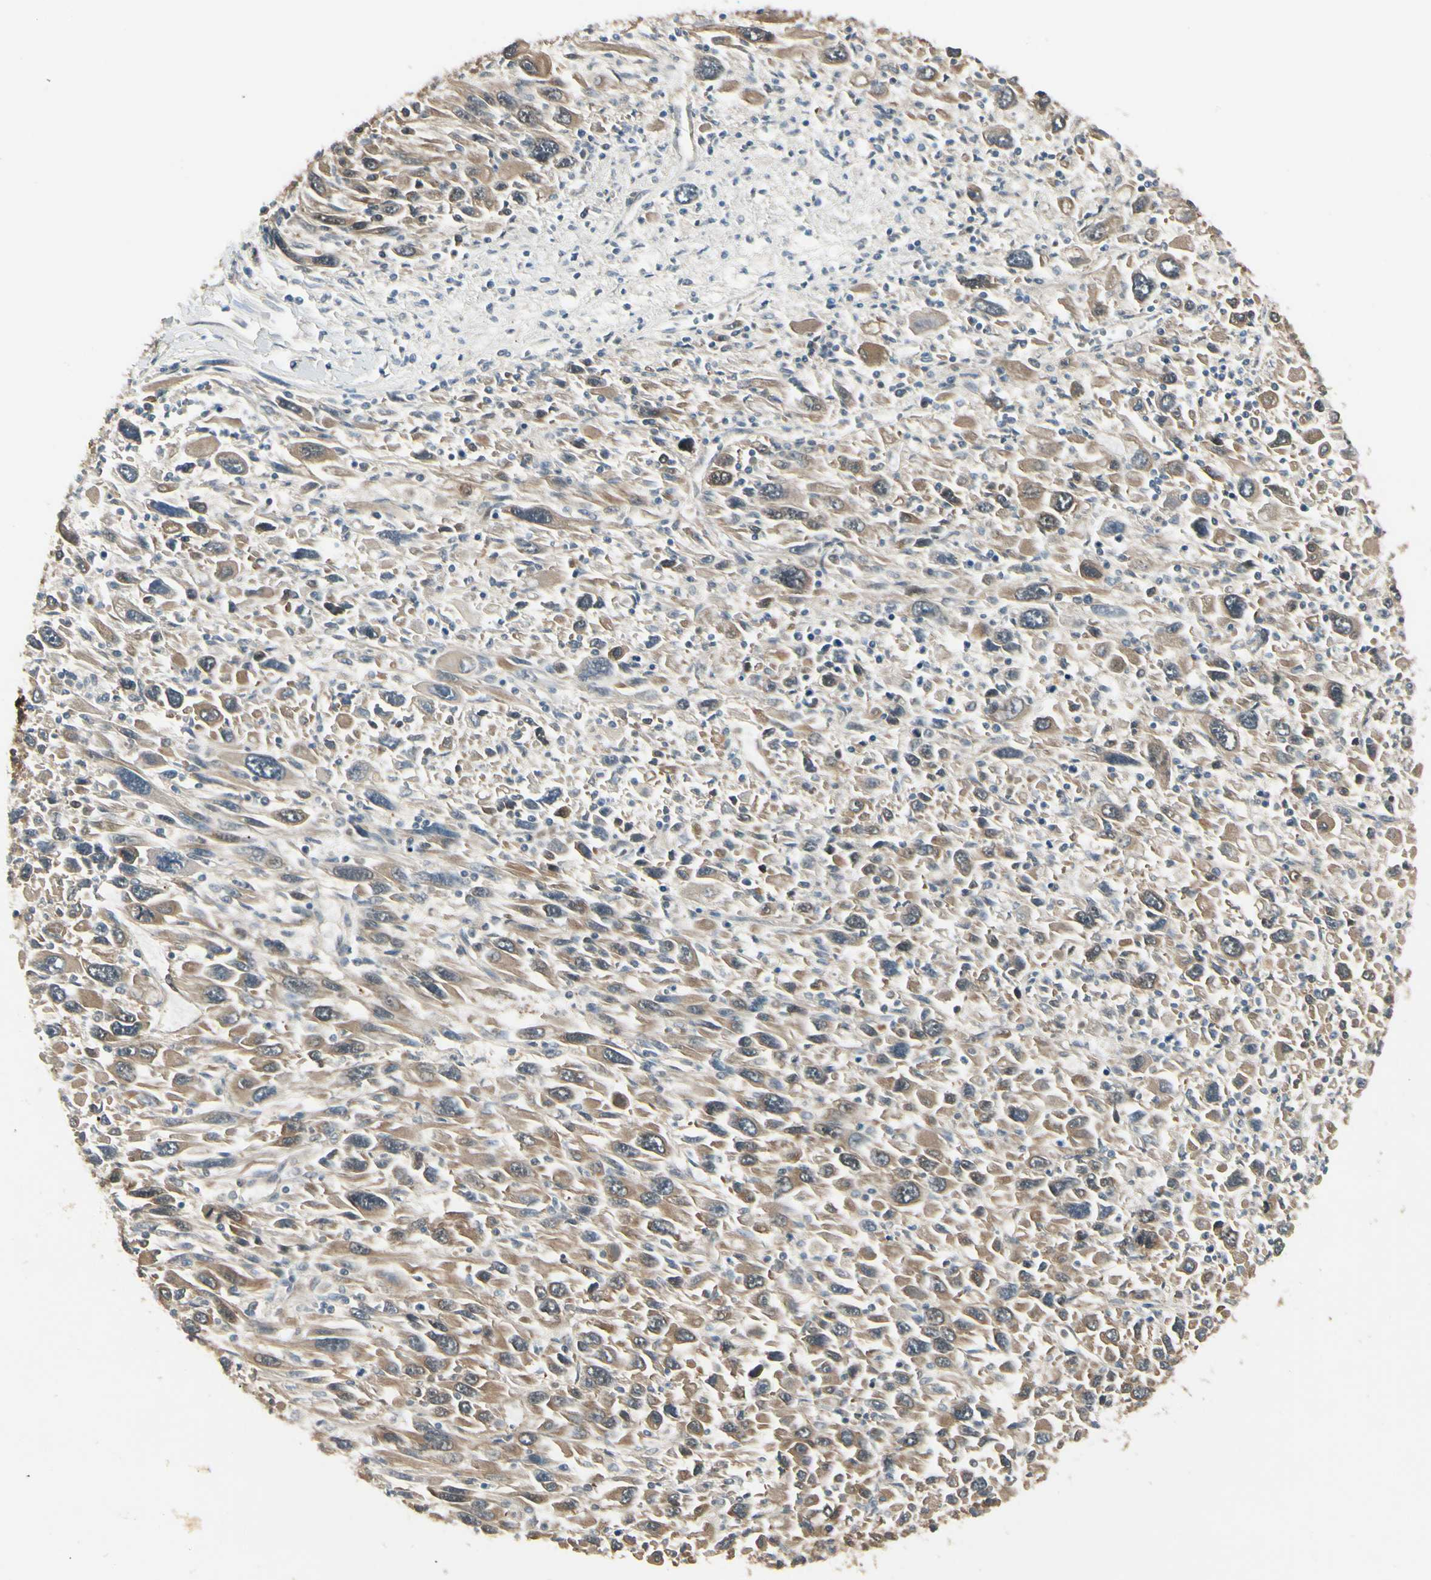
{"staining": {"intensity": "strong", "quantity": ">75%", "location": "cytoplasmic/membranous"}, "tissue": "melanoma", "cell_type": "Tumor cells", "image_type": "cancer", "snomed": [{"axis": "morphology", "description": "Malignant melanoma, Metastatic site"}, {"axis": "topography", "description": "Skin"}], "caption": "Immunohistochemical staining of malignant melanoma (metastatic site) demonstrates high levels of strong cytoplasmic/membranous staining in approximately >75% of tumor cells. The staining was performed using DAB (3,3'-diaminobenzidine), with brown indicating positive protein expression. Nuclei are stained blue with hematoxylin.", "gene": "NME1-NME2", "patient": {"sex": "female", "age": 56}}